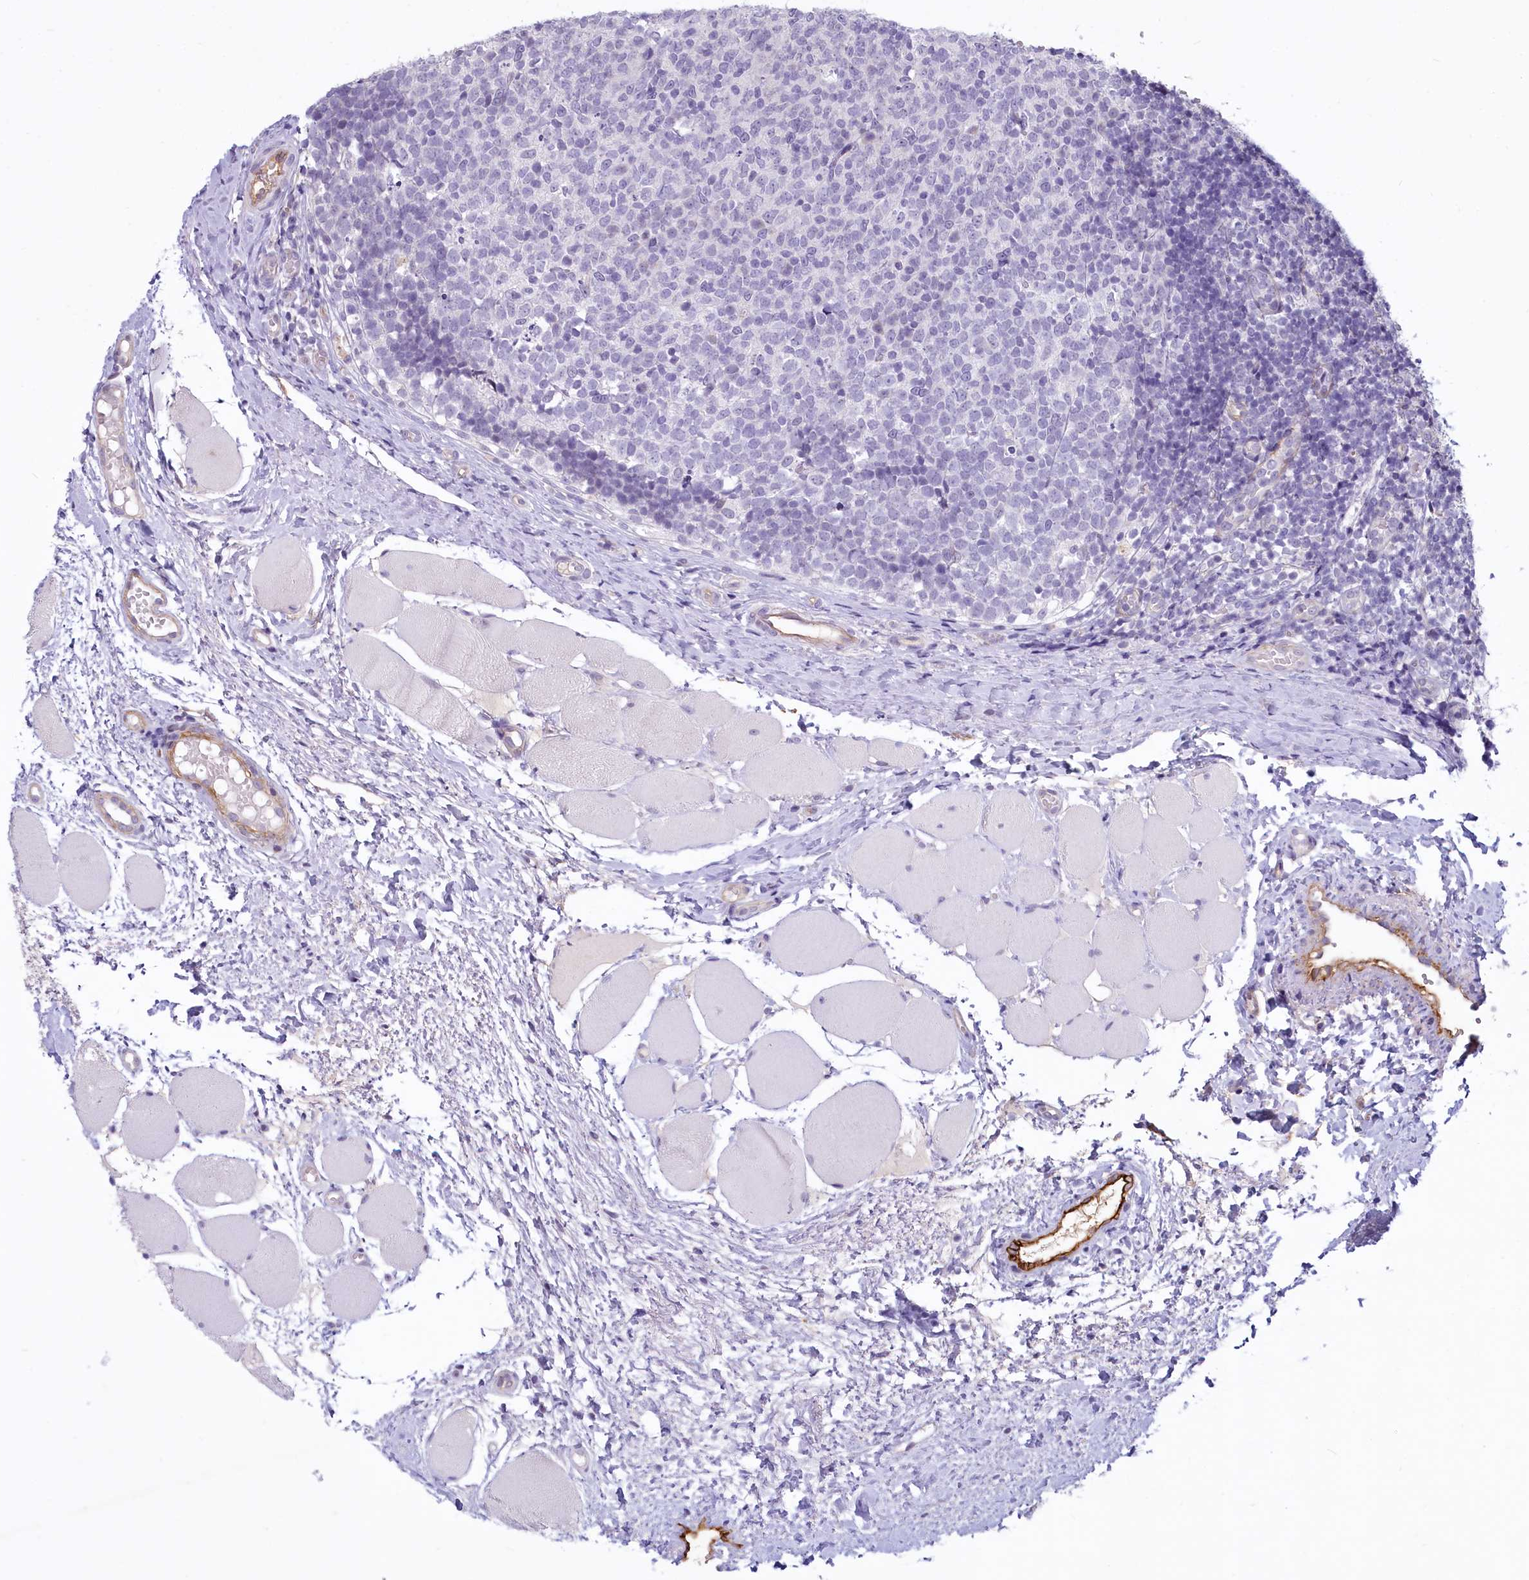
{"staining": {"intensity": "negative", "quantity": "none", "location": "none"}, "tissue": "tonsil", "cell_type": "Non-germinal center cells", "image_type": "normal", "snomed": [{"axis": "morphology", "description": "Normal tissue, NOS"}, {"axis": "topography", "description": "Tonsil"}], "caption": "The micrograph displays no significant staining in non-germinal center cells of tonsil.", "gene": "PROCR", "patient": {"sex": "female", "age": 19}}